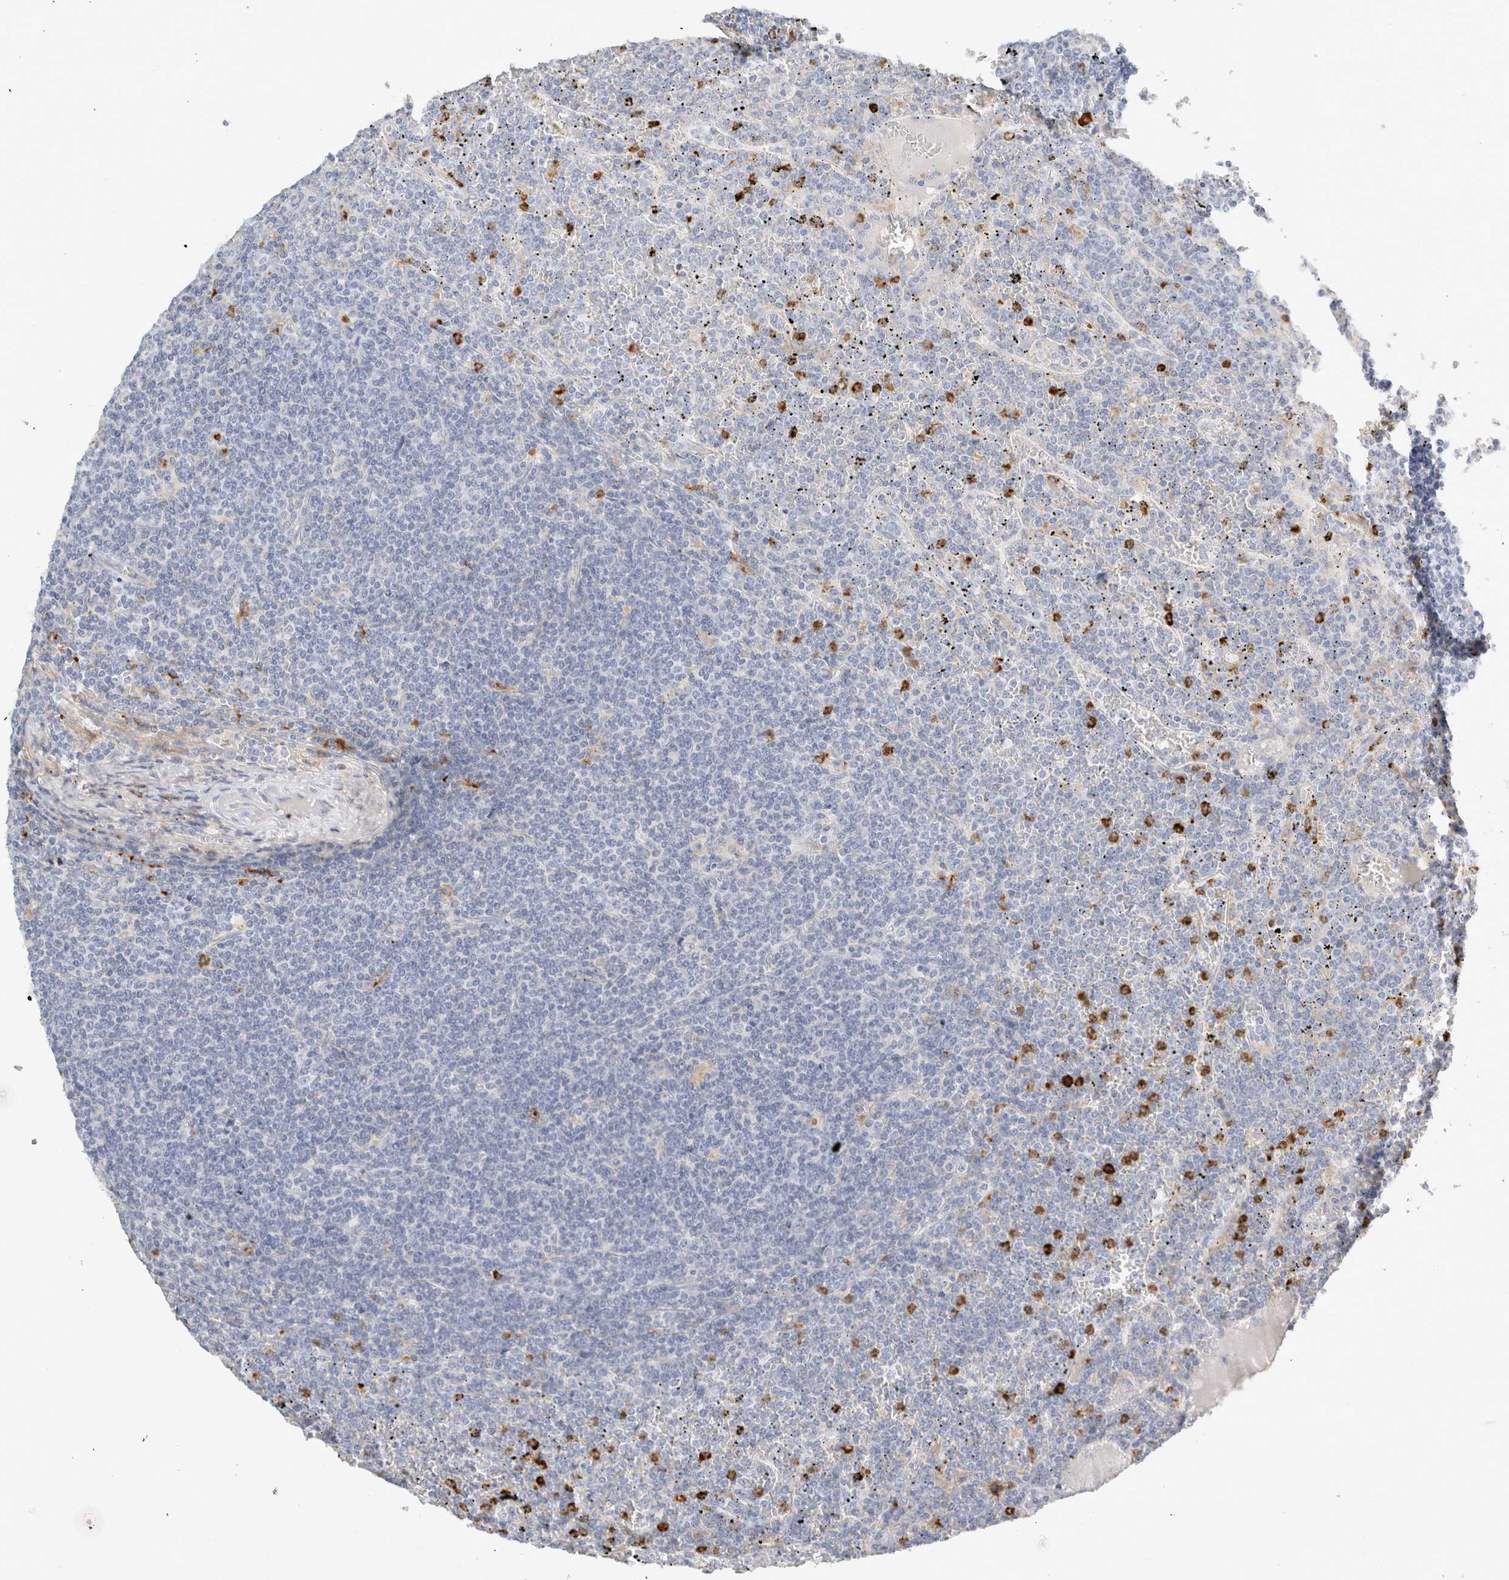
{"staining": {"intensity": "negative", "quantity": "none", "location": "none"}, "tissue": "lymphoma", "cell_type": "Tumor cells", "image_type": "cancer", "snomed": [{"axis": "morphology", "description": "Malignant lymphoma, non-Hodgkin's type, Low grade"}, {"axis": "topography", "description": "Spleen"}], "caption": "Protein analysis of low-grade malignant lymphoma, non-Hodgkin's type exhibits no significant staining in tumor cells.", "gene": "FGL2", "patient": {"sex": "female", "age": 19}}